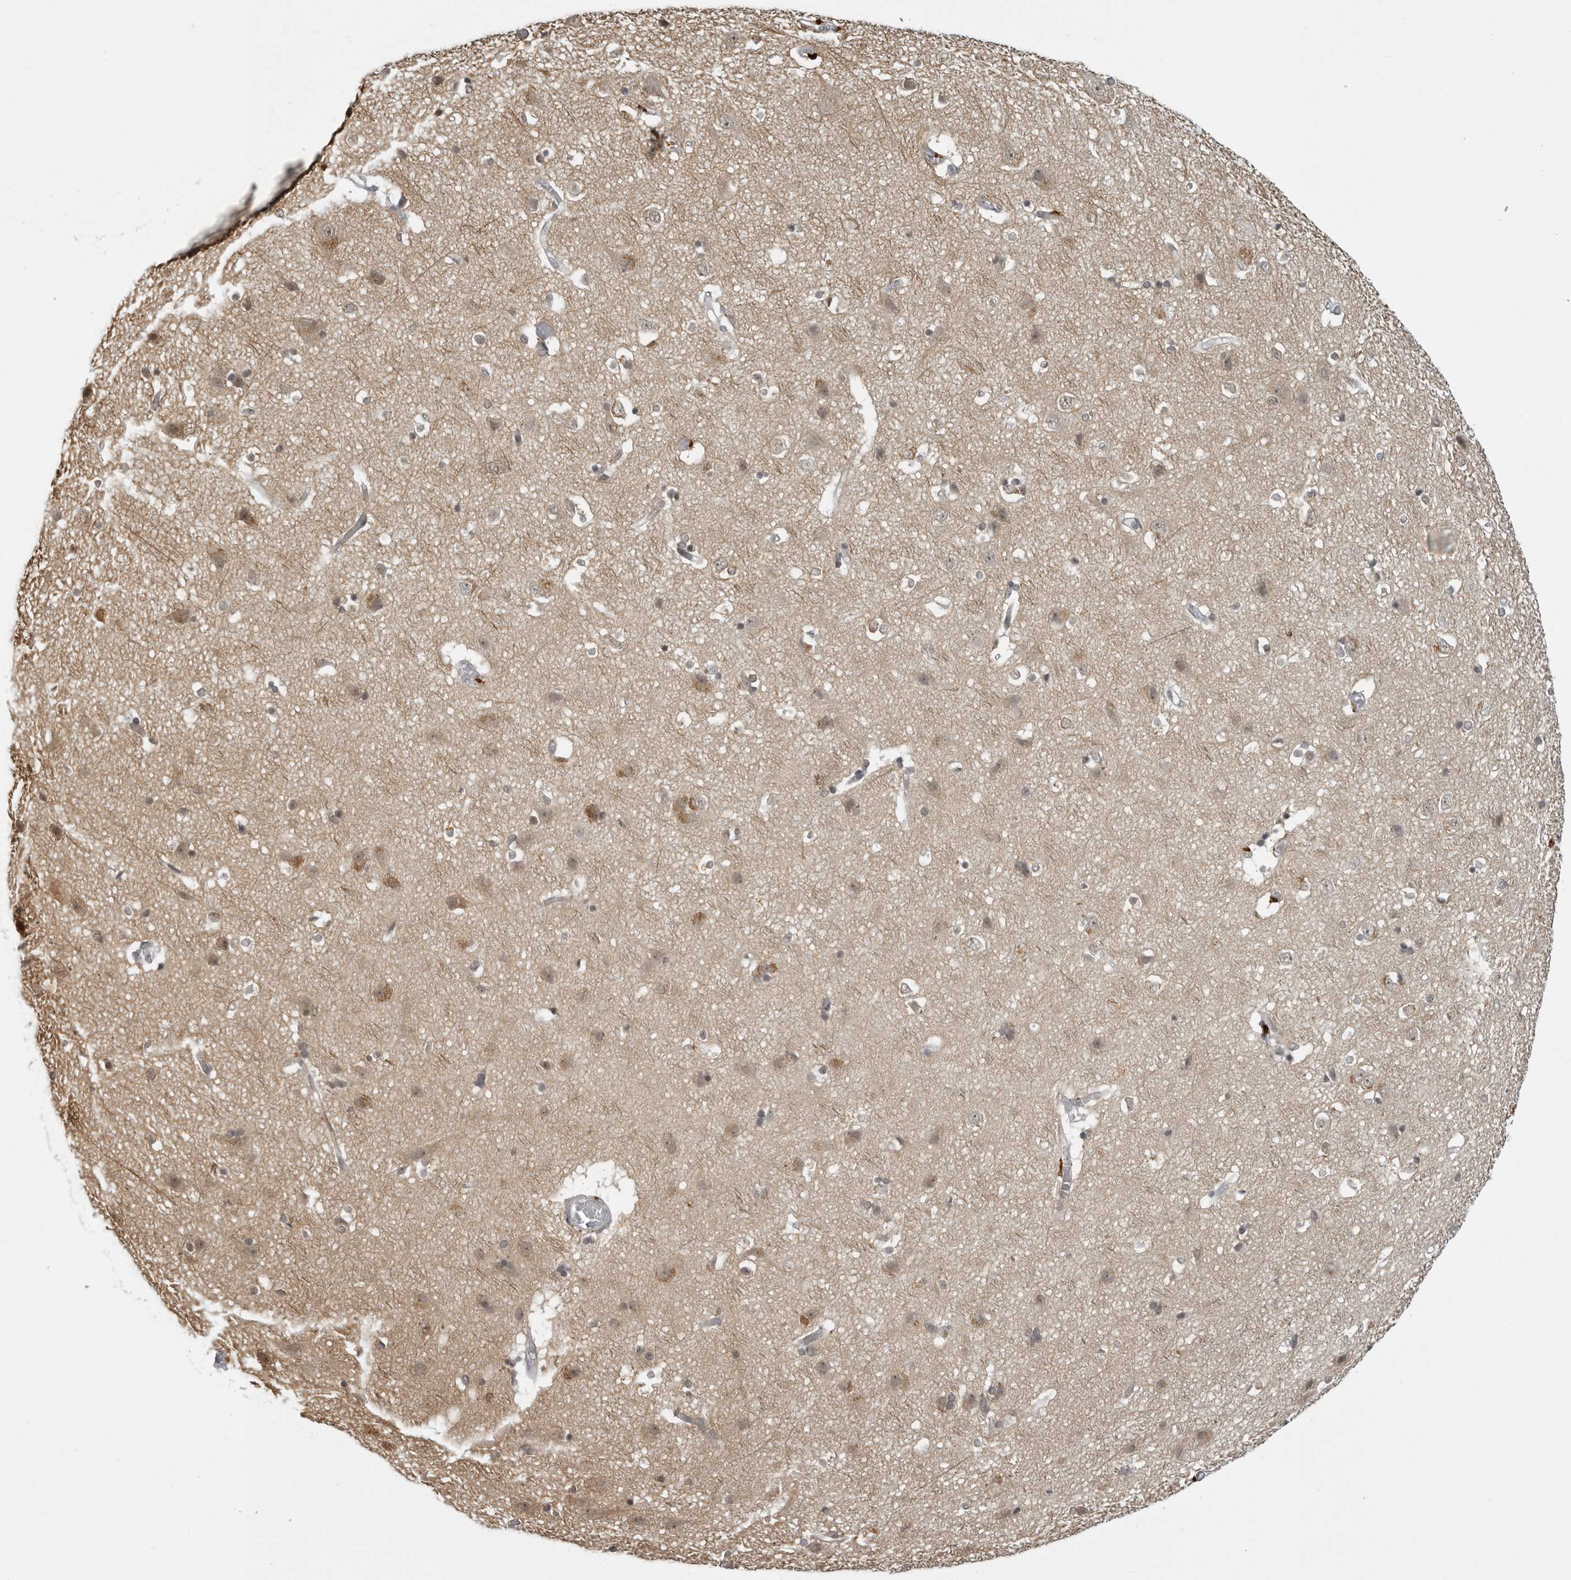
{"staining": {"intensity": "negative", "quantity": "none", "location": "none"}, "tissue": "cerebral cortex", "cell_type": "Endothelial cells", "image_type": "normal", "snomed": [{"axis": "morphology", "description": "Normal tissue, NOS"}, {"axis": "topography", "description": "Cerebral cortex"}], "caption": "Immunohistochemistry (IHC) of benign cerebral cortex shows no expression in endothelial cells. (IHC, brightfield microscopy, high magnification).", "gene": "MAF", "patient": {"sex": "male", "age": 54}}